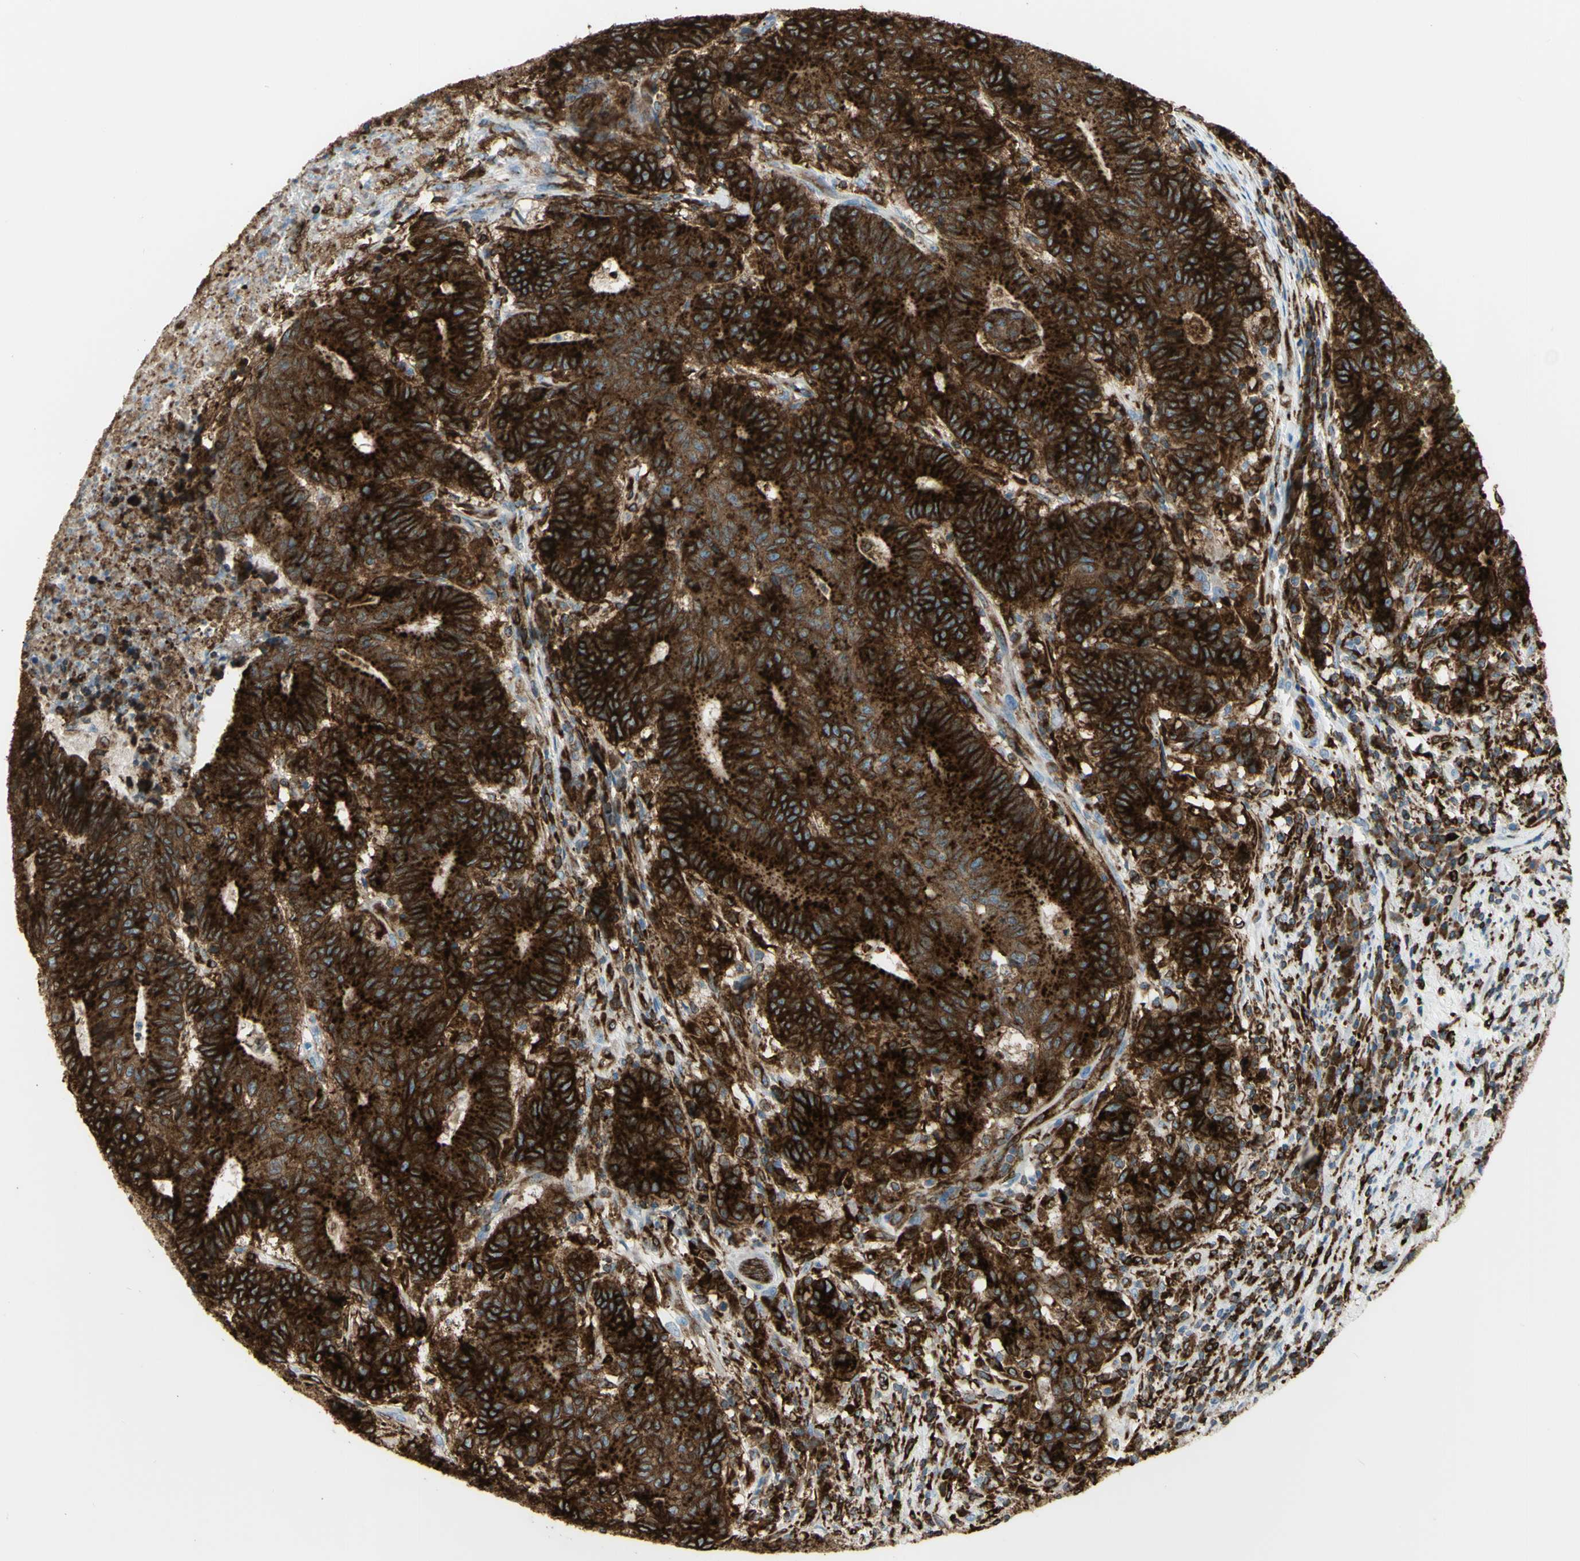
{"staining": {"intensity": "strong", "quantity": ">75%", "location": "cytoplasmic/membranous"}, "tissue": "colorectal cancer", "cell_type": "Tumor cells", "image_type": "cancer", "snomed": [{"axis": "morphology", "description": "Normal tissue, NOS"}, {"axis": "morphology", "description": "Adenocarcinoma, NOS"}, {"axis": "topography", "description": "Colon"}], "caption": "Protein staining by immunohistochemistry demonstrates strong cytoplasmic/membranous expression in approximately >75% of tumor cells in colorectal cancer. The staining was performed using DAB, with brown indicating positive protein expression. Nuclei are stained blue with hematoxylin.", "gene": "CD74", "patient": {"sex": "female", "age": 75}}